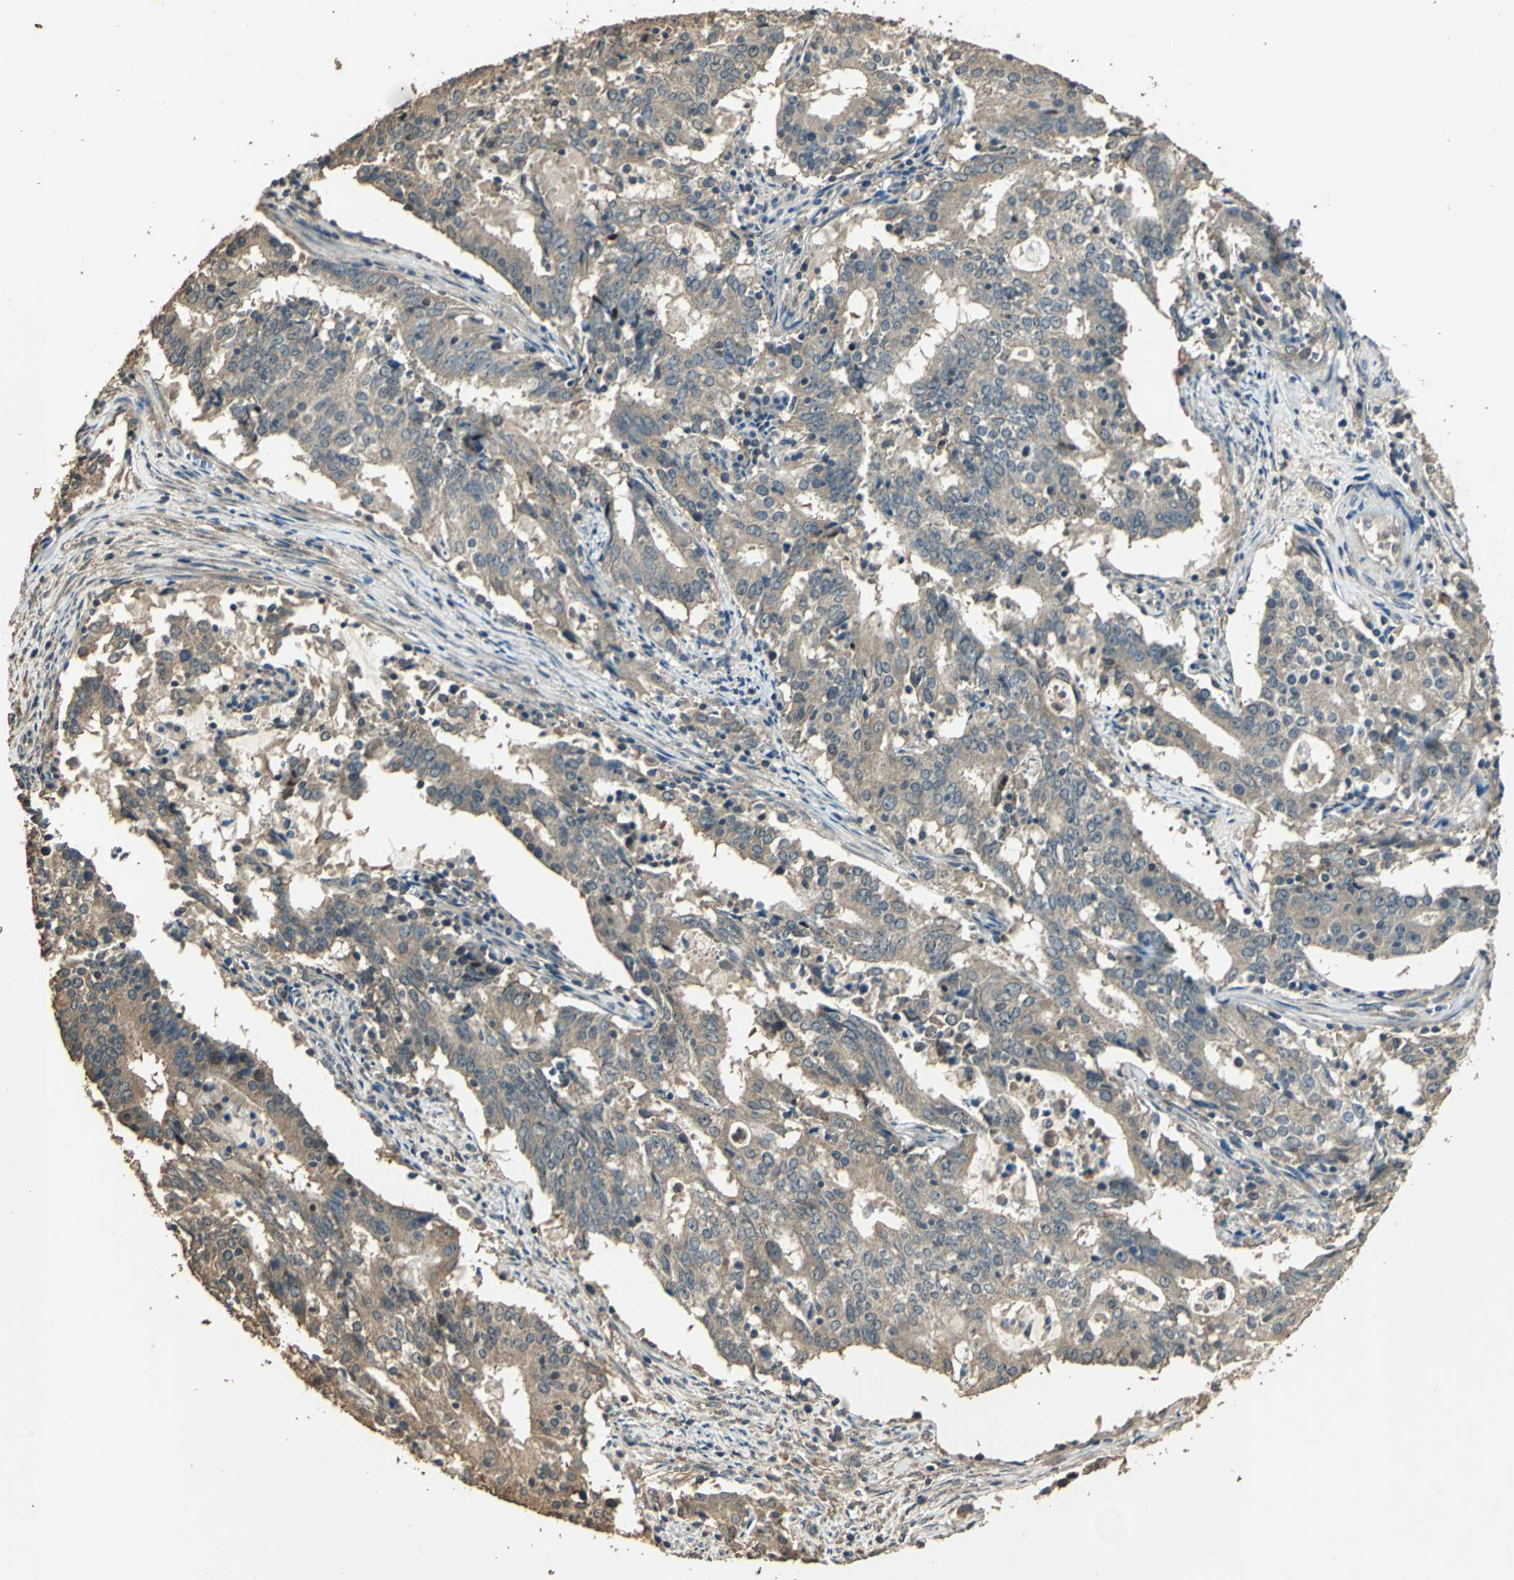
{"staining": {"intensity": "weak", "quantity": ">75%", "location": "cytoplasmic/membranous"}, "tissue": "cervical cancer", "cell_type": "Tumor cells", "image_type": "cancer", "snomed": [{"axis": "morphology", "description": "Adenocarcinoma, NOS"}, {"axis": "topography", "description": "Cervix"}], "caption": "This histopathology image displays immunohistochemistry staining of human cervical adenocarcinoma, with low weak cytoplasmic/membranous staining in about >75% of tumor cells.", "gene": "TMPRSS4", "patient": {"sex": "female", "age": 44}}